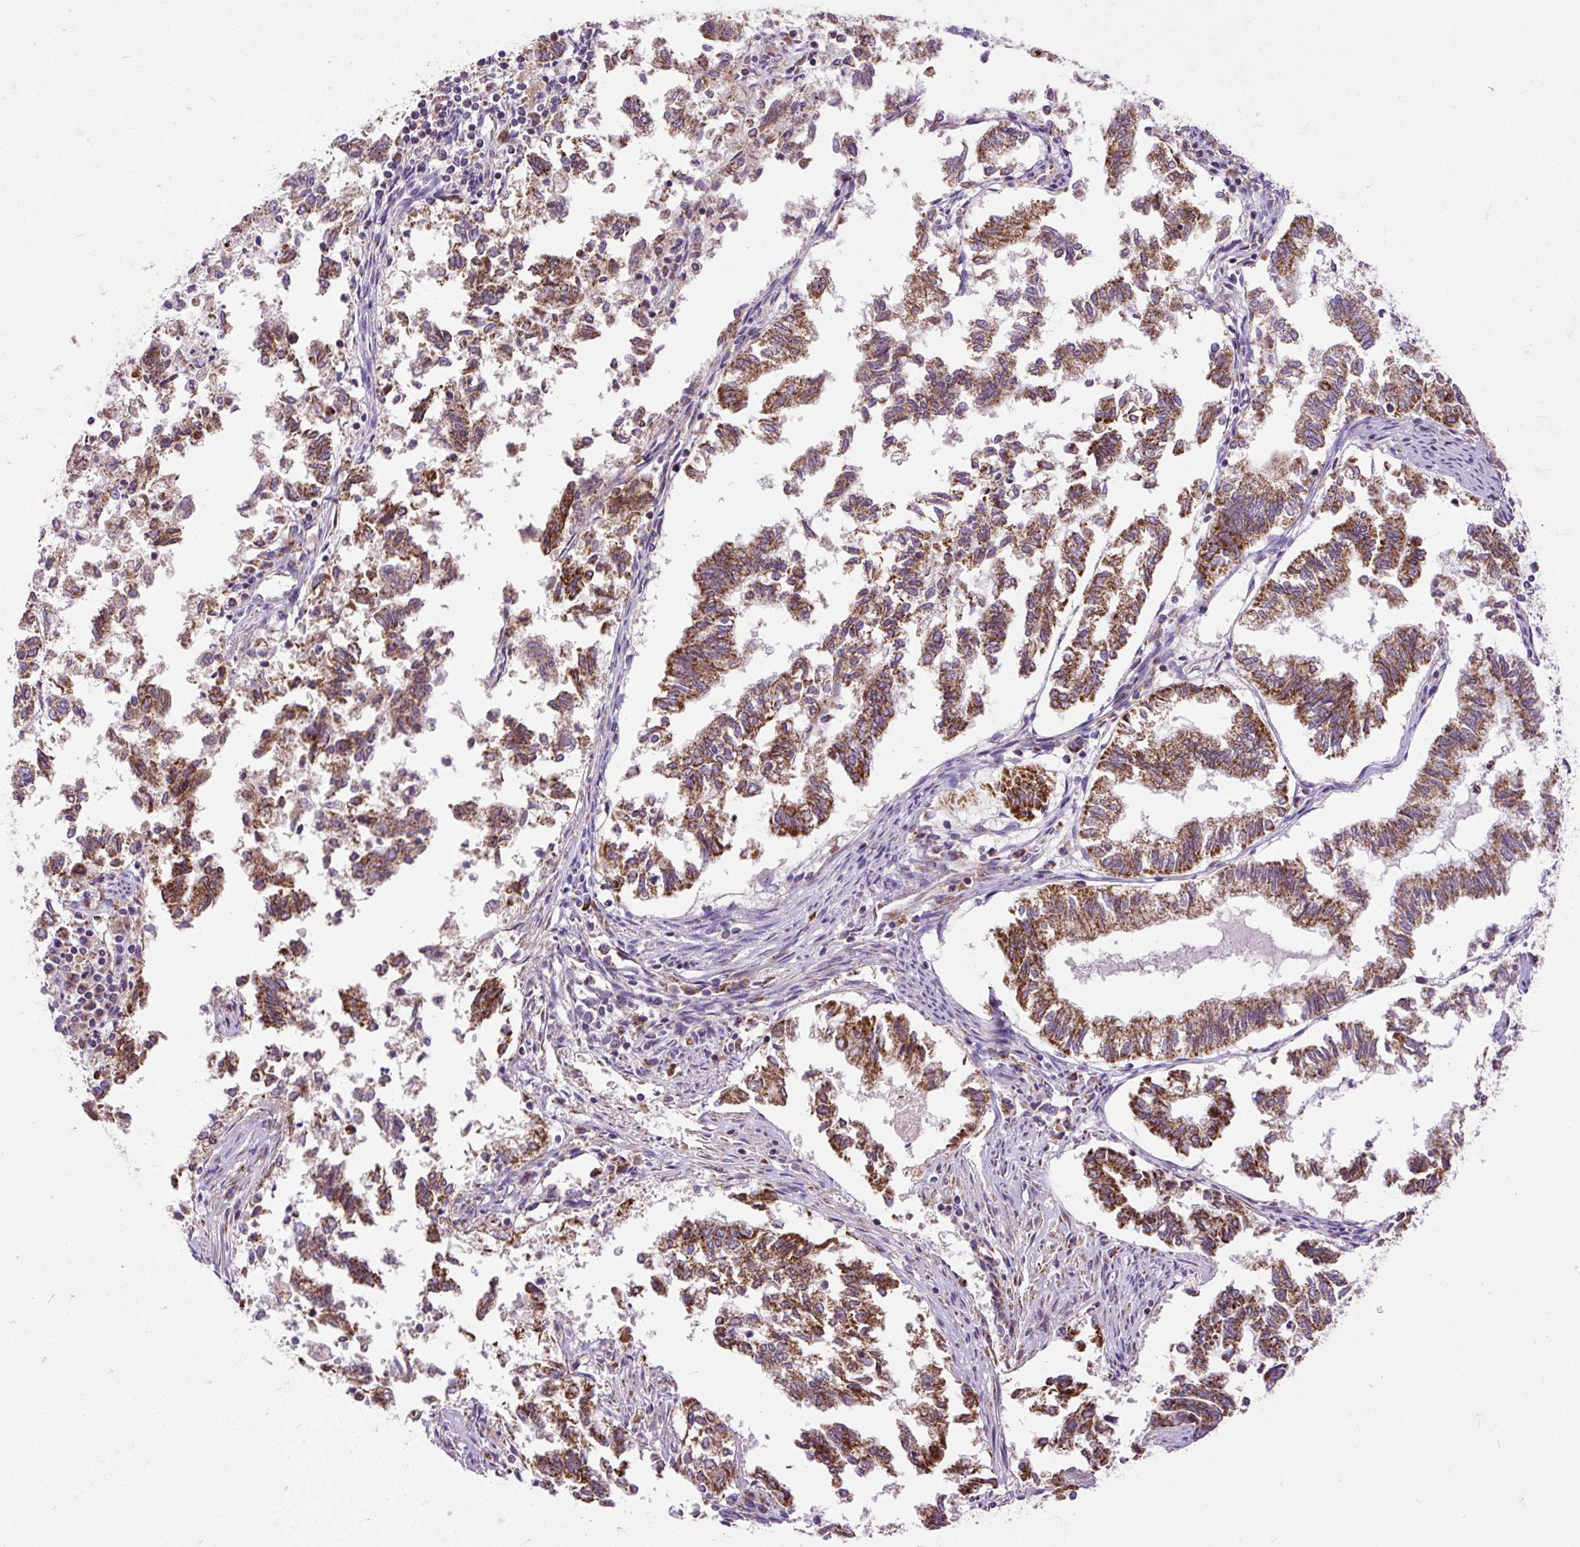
{"staining": {"intensity": "moderate", "quantity": ">75%", "location": "cytoplasmic/membranous"}, "tissue": "endometrial cancer", "cell_type": "Tumor cells", "image_type": "cancer", "snomed": [{"axis": "morphology", "description": "Necrosis, NOS"}, {"axis": "morphology", "description": "Adenocarcinoma, NOS"}, {"axis": "topography", "description": "Endometrium"}], "caption": "Endometrial cancer (adenocarcinoma) stained with a brown dye demonstrates moderate cytoplasmic/membranous positive expression in about >75% of tumor cells.", "gene": "TOMM40", "patient": {"sex": "female", "age": 79}}